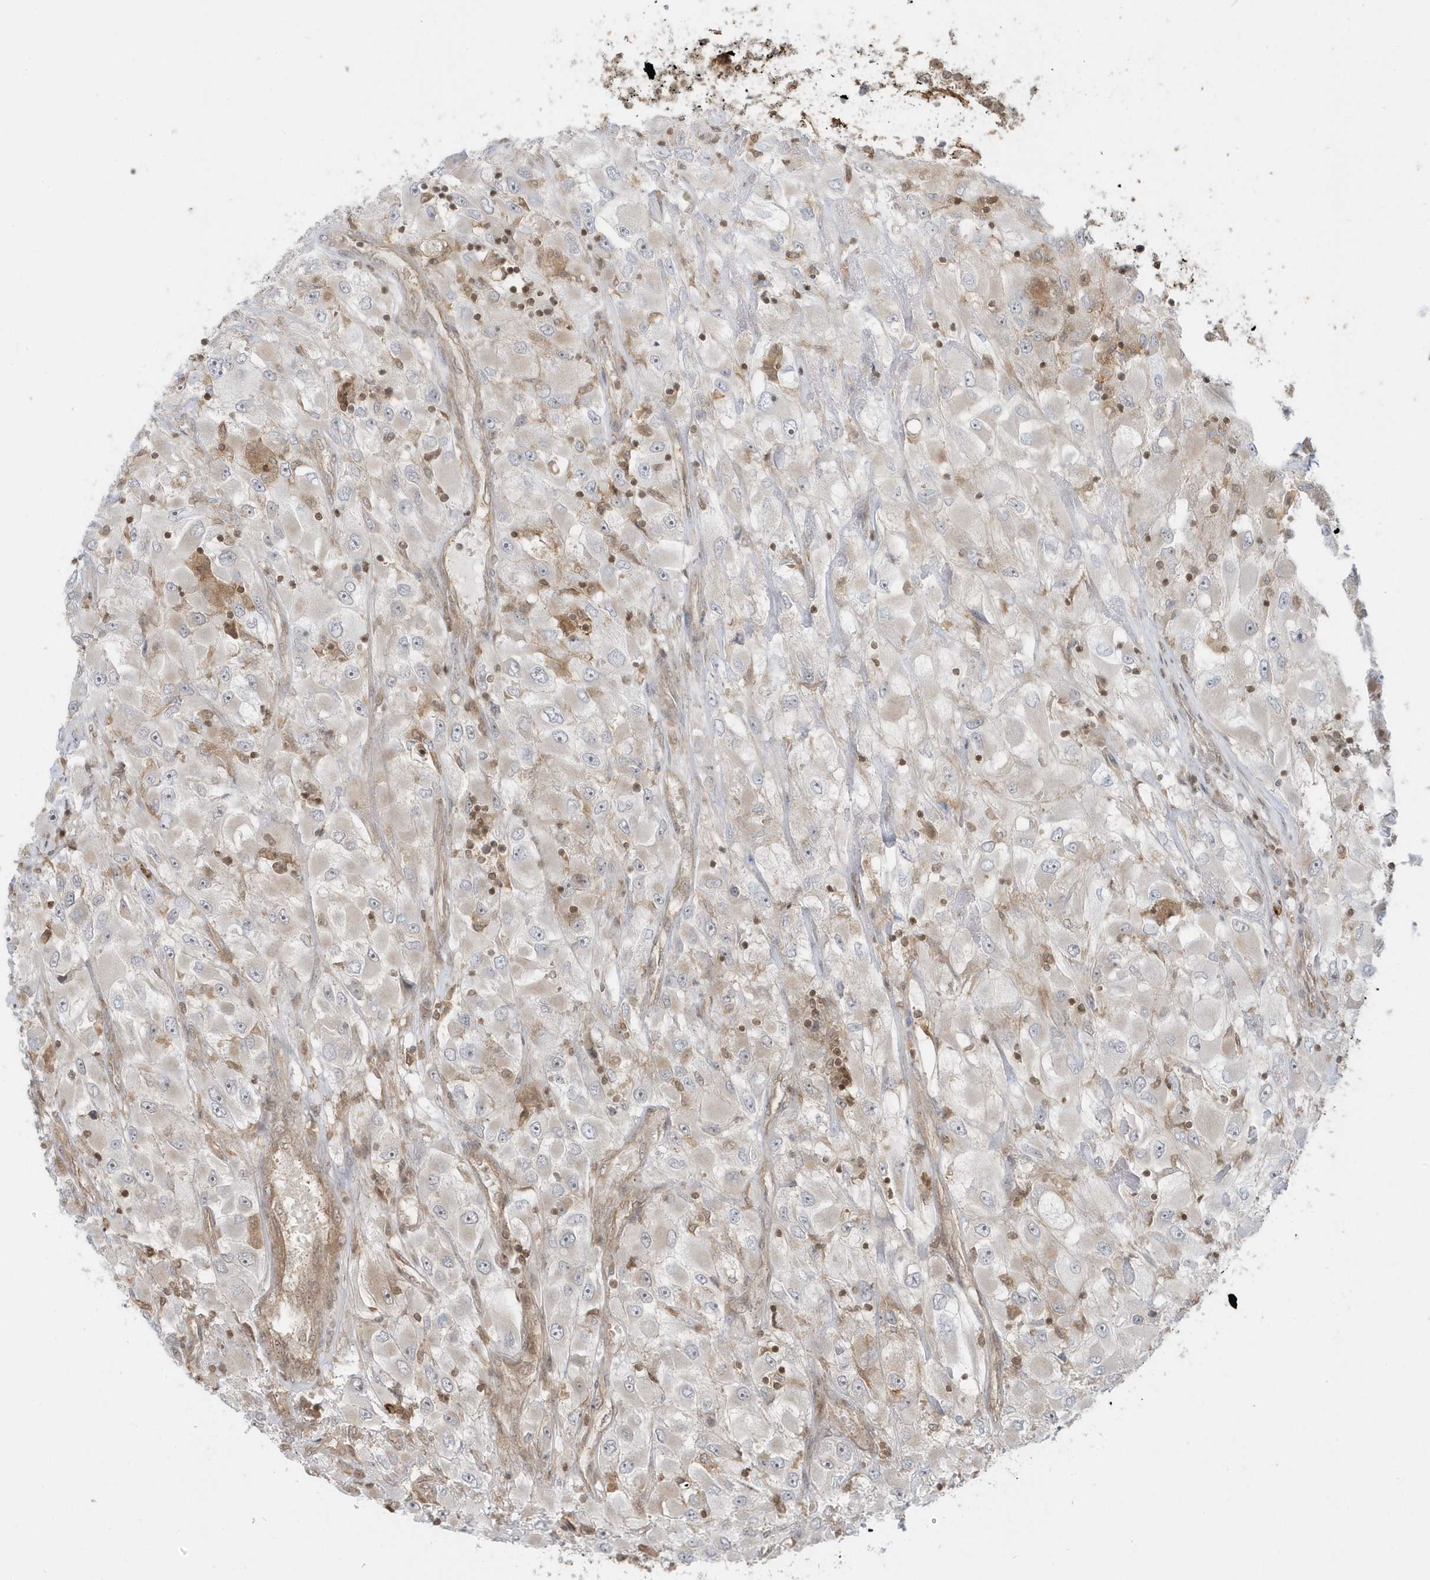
{"staining": {"intensity": "negative", "quantity": "none", "location": "none"}, "tissue": "renal cancer", "cell_type": "Tumor cells", "image_type": "cancer", "snomed": [{"axis": "morphology", "description": "Adenocarcinoma, NOS"}, {"axis": "topography", "description": "Kidney"}], "caption": "Image shows no significant protein positivity in tumor cells of adenocarcinoma (renal).", "gene": "PPP1R7", "patient": {"sex": "female", "age": 52}}